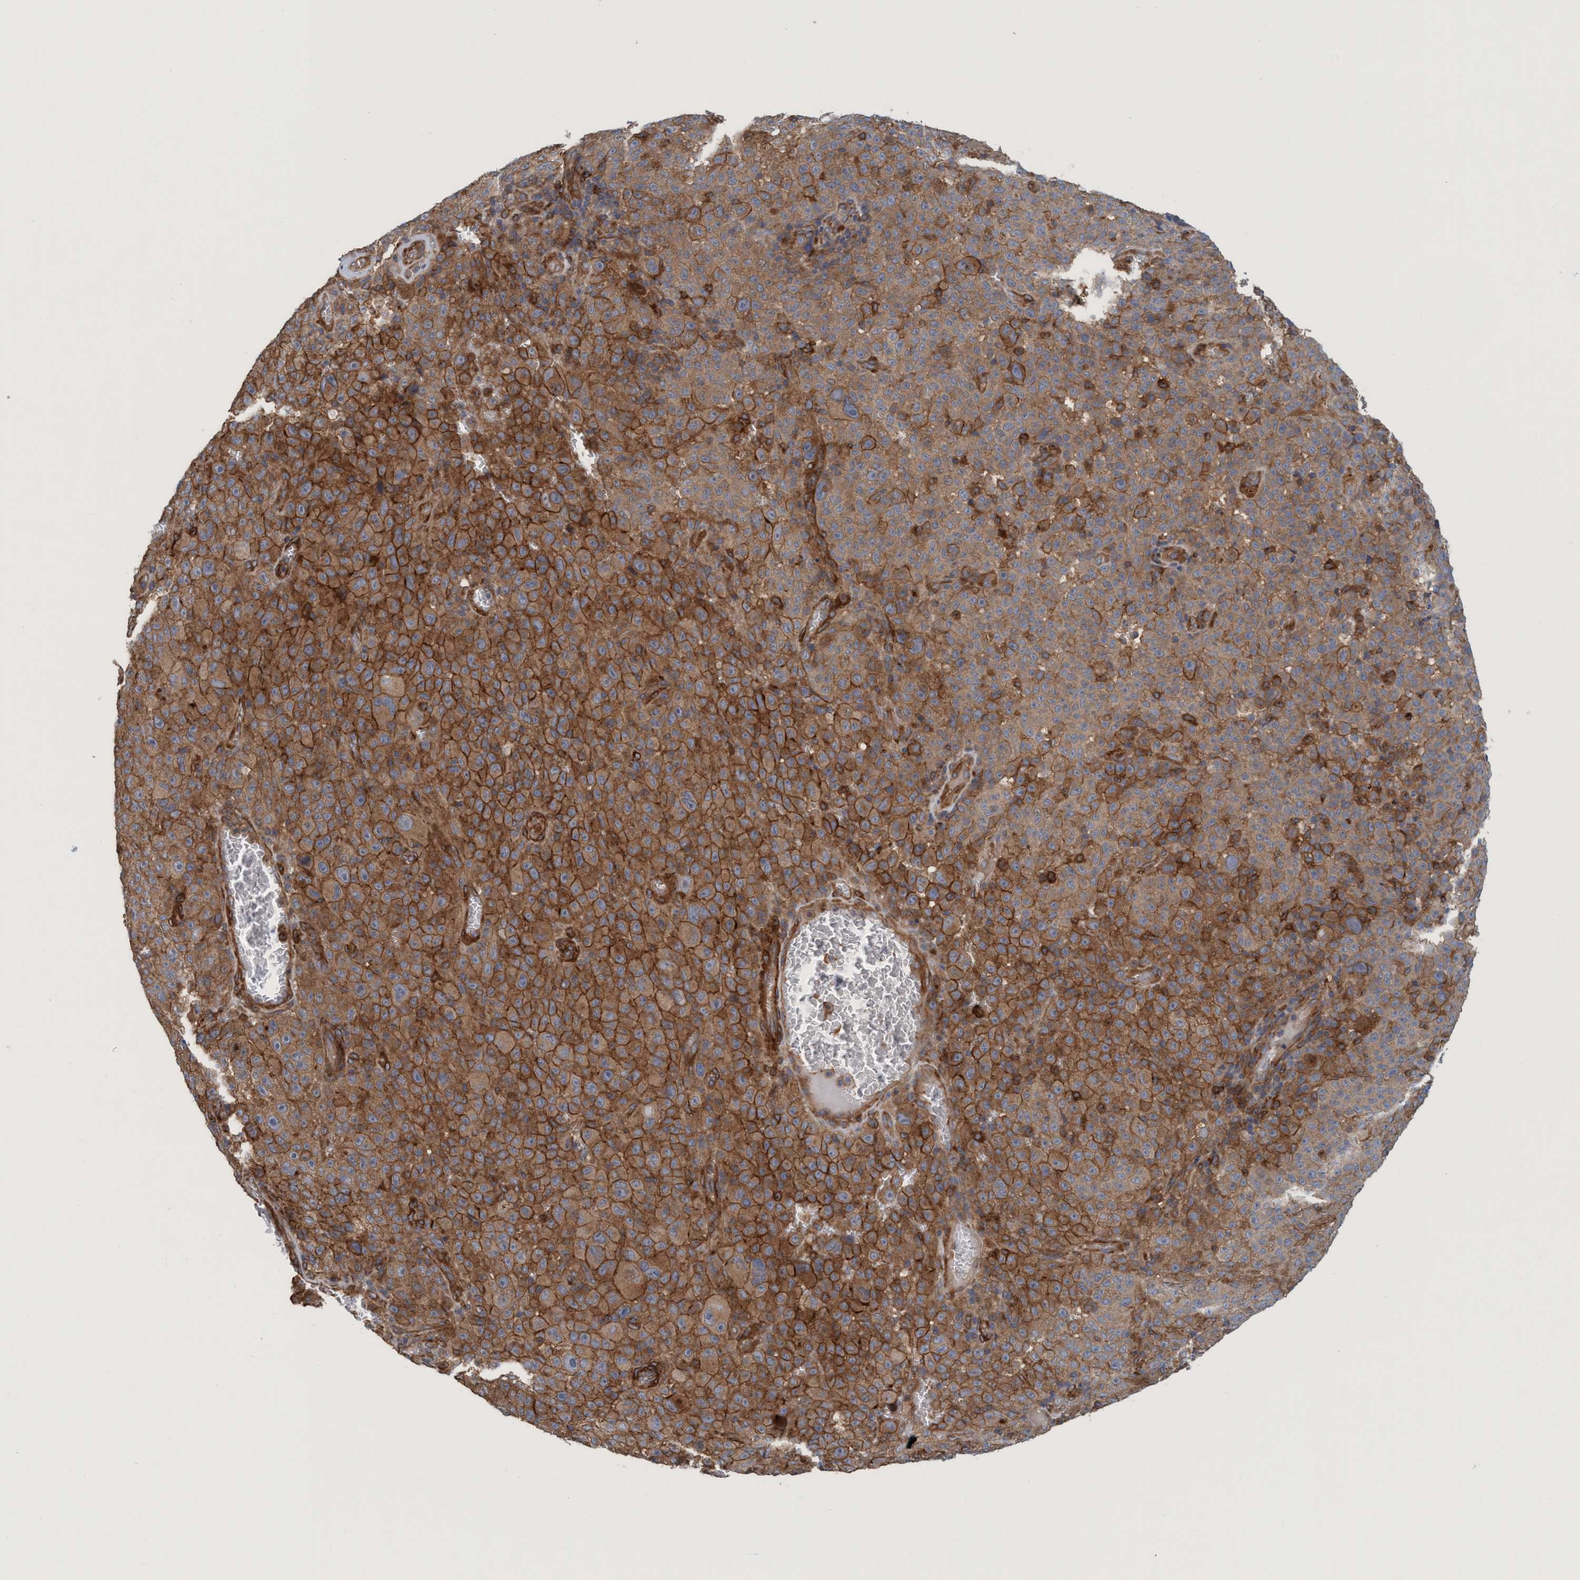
{"staining": {"intensity": "strong", "quantity": ">75%", "location": "cytoplasmic/membranous"}, "tissue": "melanoma", "cell_type": "Tumor cells", "image_type": "cancer", "snomed": [{"axis": "morphology", "description": "Malignant melanoma, NOS"}, {"axis": "topography", "description": "Skin"}], "caption": "A histopathology image showing strong cytoplasmic/membranous staining in approximately >75% of tumor cells in malignant melanoma, as visualized by brown immunohistochemical staining.", "gene": "SPECC1", "patient": {"sex": "female", "age": 82}}